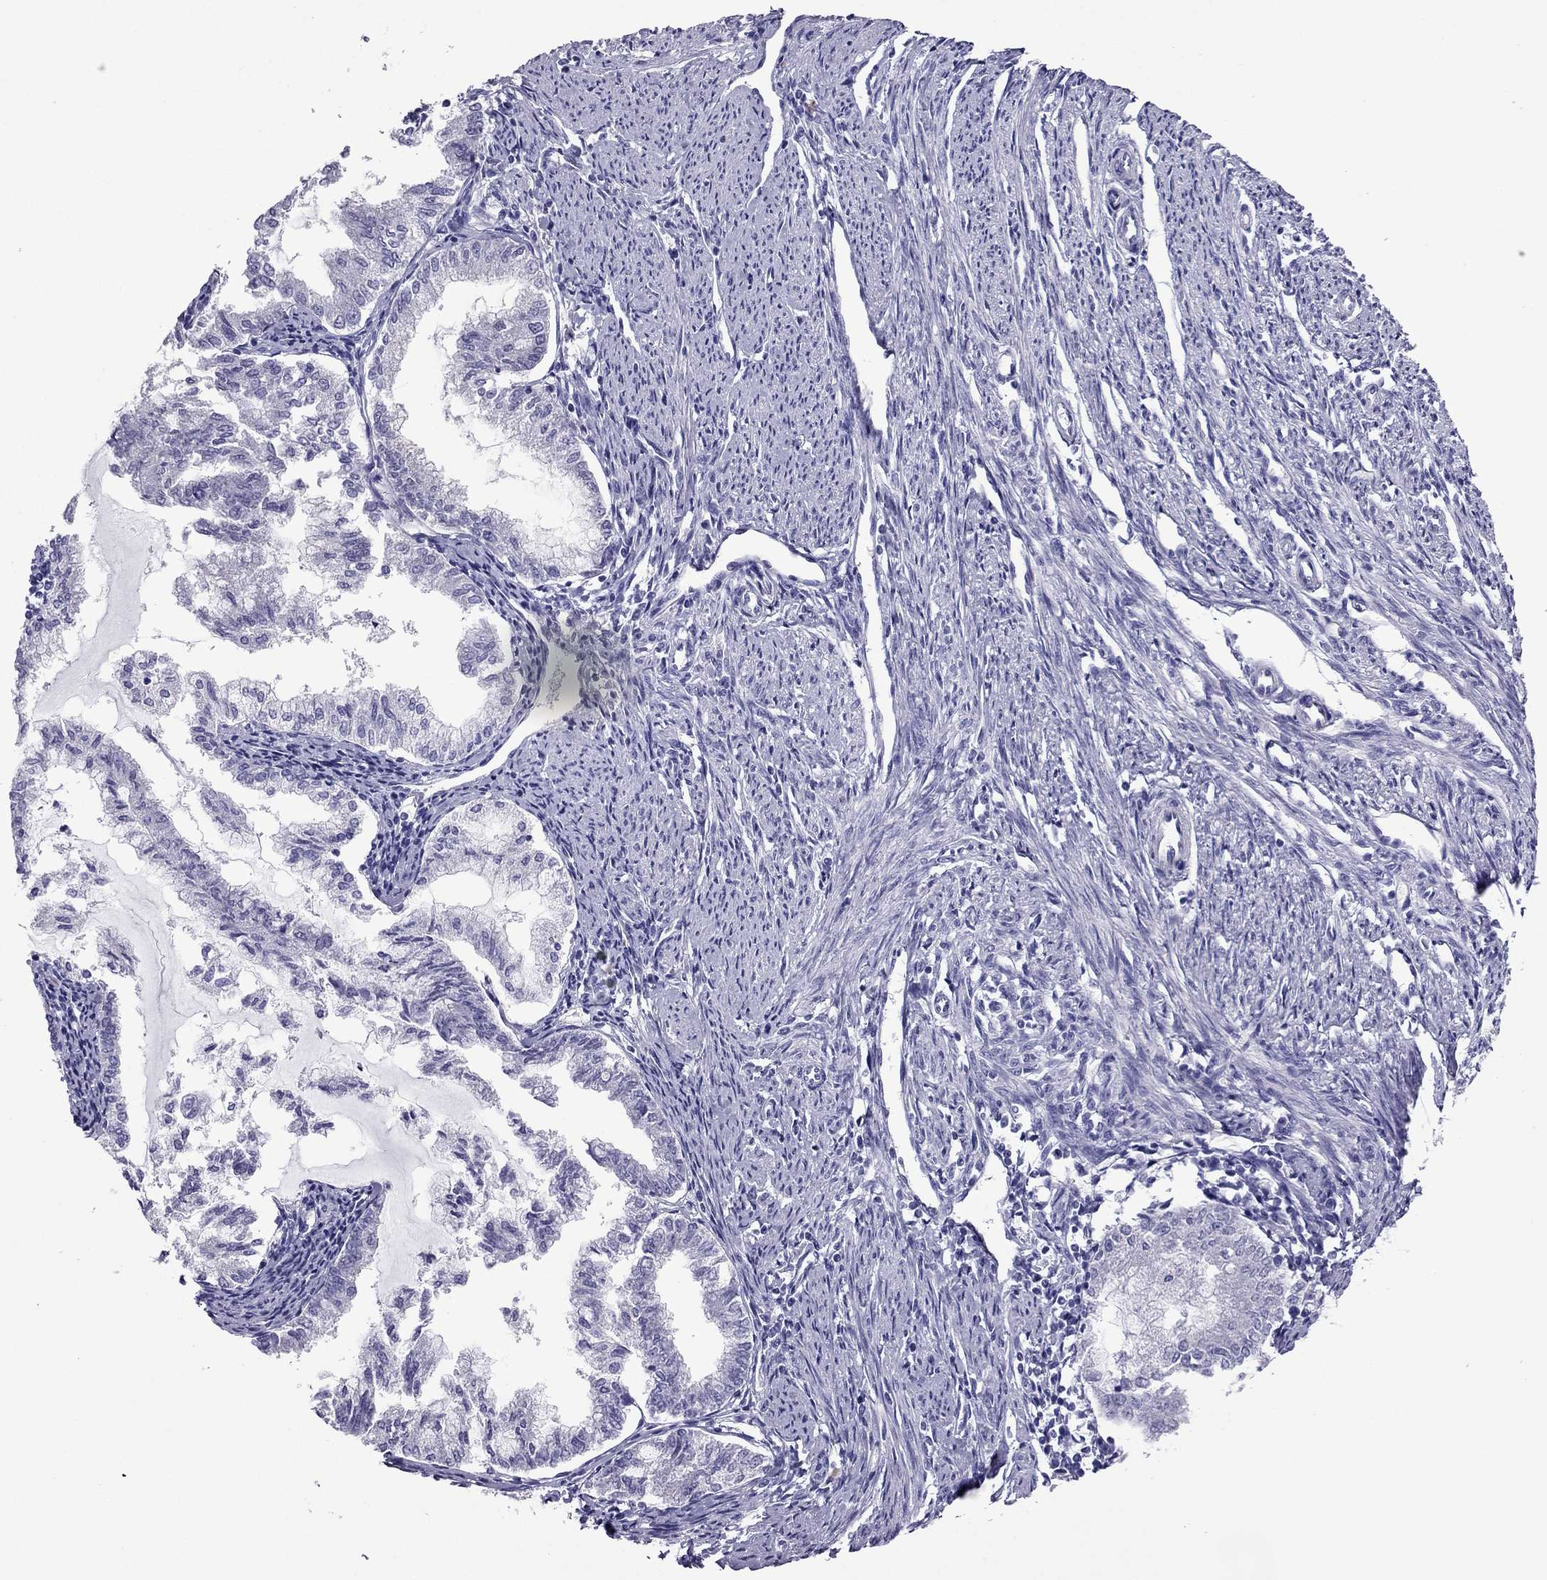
{"staining": {"intensity": "negative", "quantity": "none", "location": "none"}, "tissue": "endometrial cancer", "cell_type": "Tumor cells", "image_type": "cancer", "snomed": [{"axis": "morphology", "description": "Adenocarcinoma, NOS"}, {"axis": "topography", "description": "Endometrium"}], "caption": "DAB immunohistochemical staining of adenocarcinoma (endometrial) reveals no significant positivity in tumor cells. (DAB immunohistochemistry (IHC) visualized using brightfield microscopy, high magnification).", "gene": "PDE6A", "patient": {"sex": "female", "age": 79}}